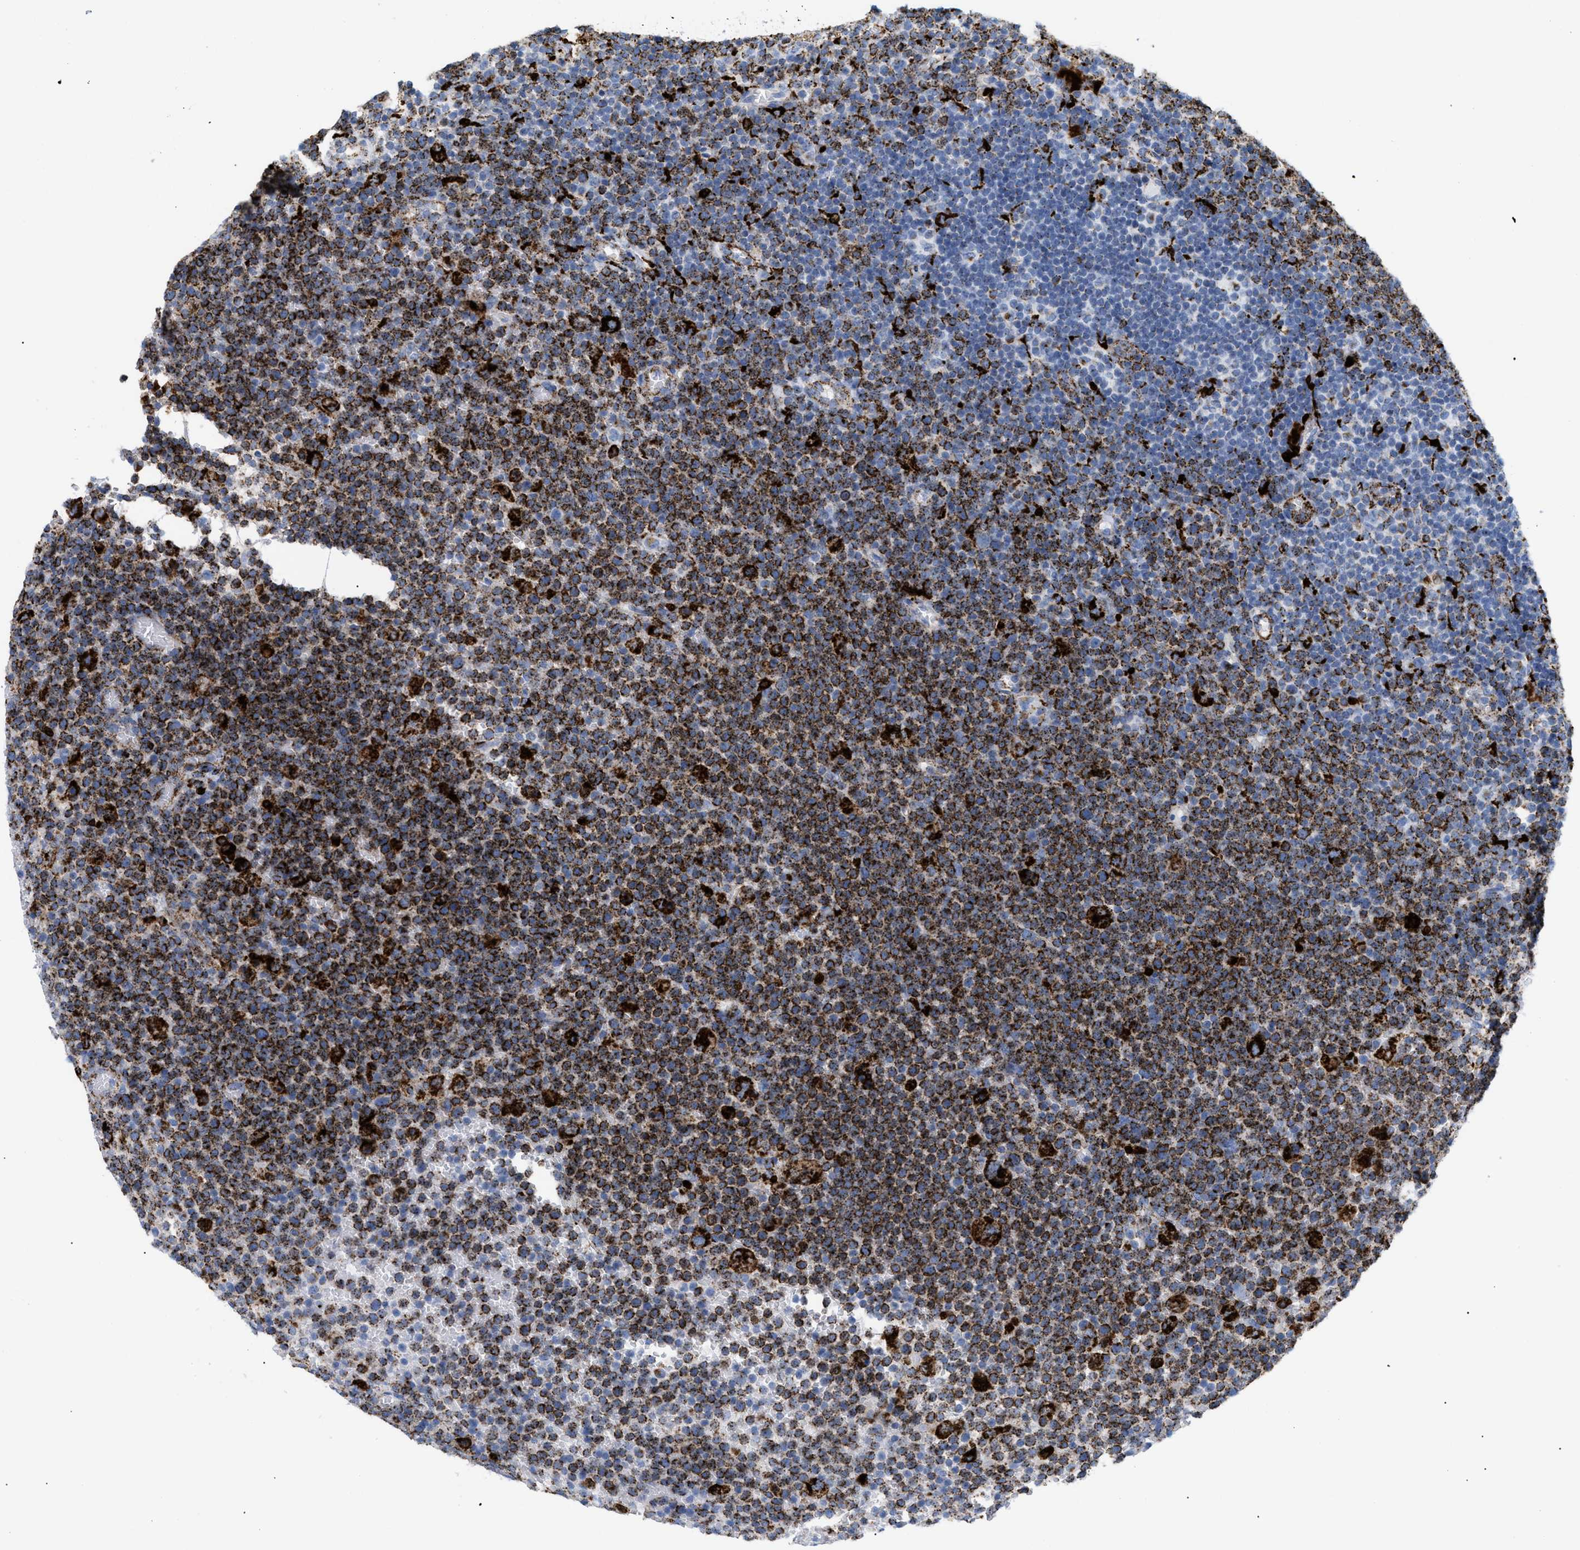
{"staining": {"intensity": "strong", "quantity": ">75%", "location": "cytoplasmic/membranous"}, "tissue": "lymphoma", "cell_type": "Tumor cells", "image_type": "cancer", "snomed": [{"axis": "morphology", "description": "Malignant lymphoma, non-Hodgkin's type, High grade"}, {"axis": "topography", "description": "Lymph node"}], "caption": "A histopathology image of human high-grade malignant lymphoma, non-Hodgkin's type stained for a protein shows strong cytoplasmic/membranous brown staining in tumor cells. The staining was performed using DAB, with brown indicating positive protein expression. Nuclei are stained blue with hematoxylin.", "gene": "DRAM2", "patient": {"sex": "male", "age": 61}}